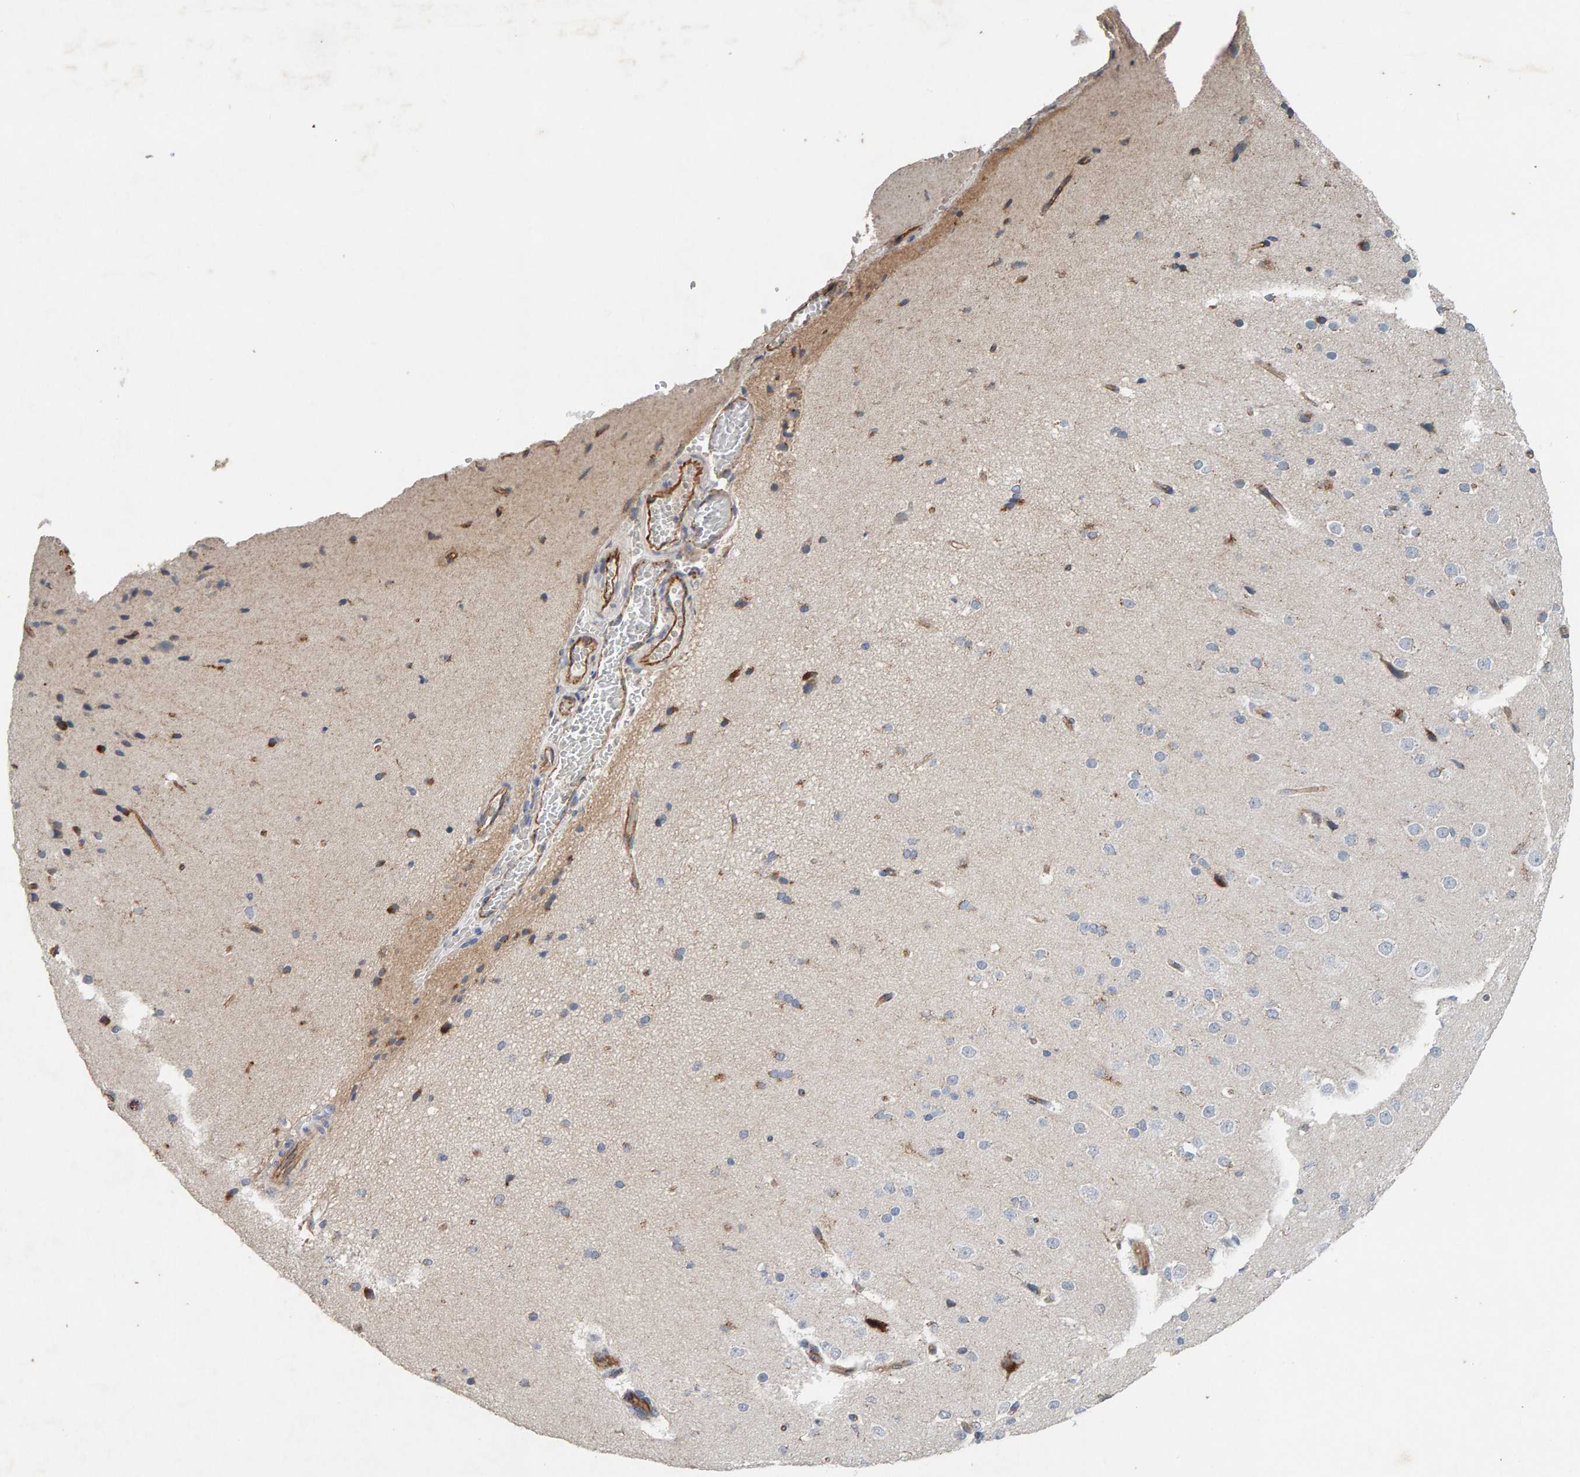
{"staining": {"intensity": "moderate", "quantity": ">75%", "location": "cytoplasmic/membranous"}, "tissue": "cerebral cortex", "cell_type": "Endothelial cells", "image_type": "normal", "snomed": [{"axis": "morphology", "description": "Normal tissue, NOS"}, {"axis": "morphology", "description": "Developmental malformation"}, {"axis": "topography", "description": "Cerebral cortex"}], "caption": "Endothelial cells demonstrate medium levels of moderate cytoplasmic/membranous expression in about >75% of cells in benign human cerebral cortex.", "gene": "PTPRM", "patient": {"sex": "female", "age": 30}}